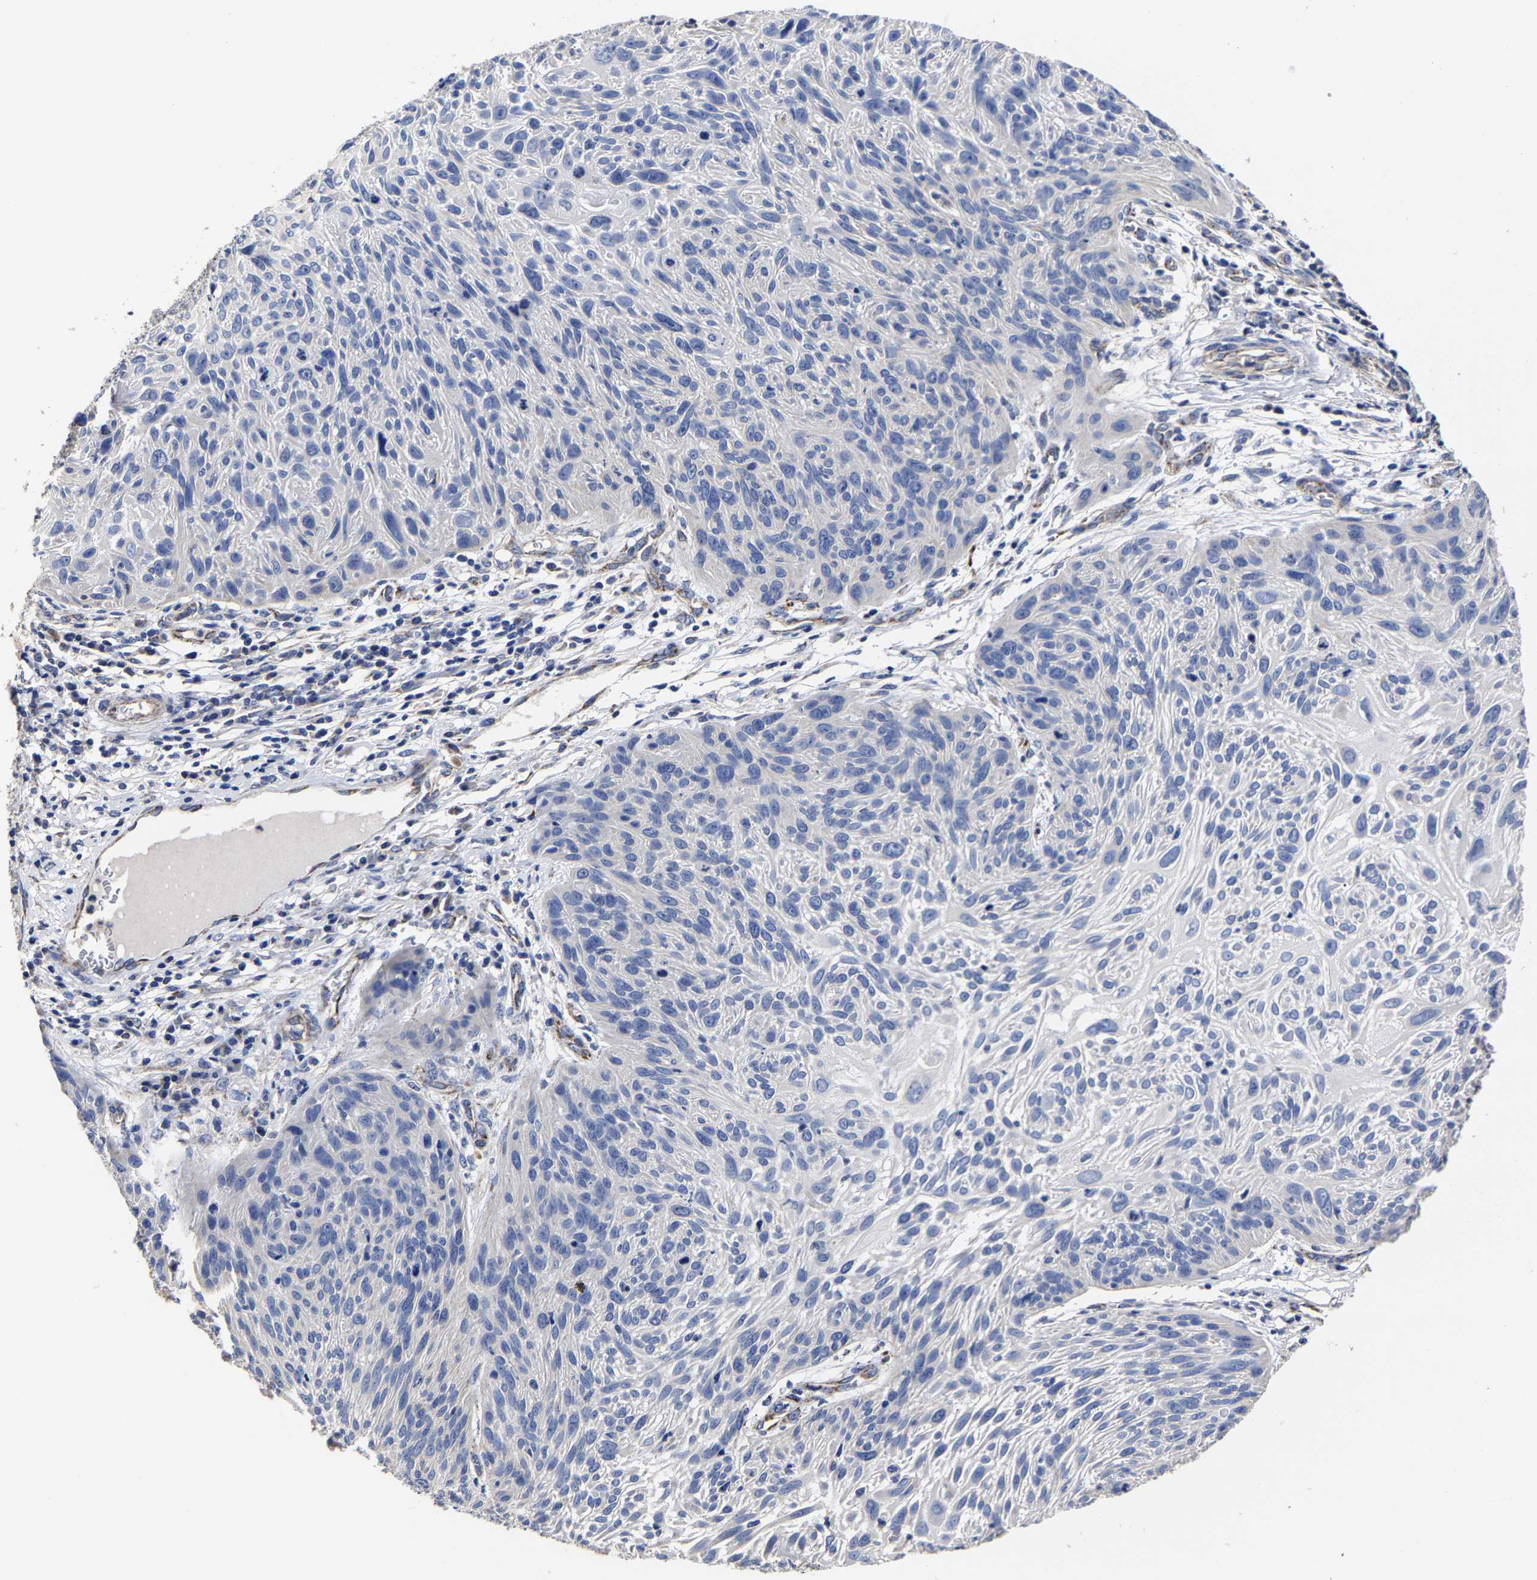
{"staining": {"intensity": "negative", "quantity": "none", "location": "none"}, "tissue": "cervical cancer", "cell_type": "Tumor cells", "image_type": "cancer", "snomed": [{"axis": "morphology", "description": "Squamous cell carcinoma, NOS"}, {"axis": "topography", "description": "Cervix"}], "caption": "Tumor cells show no significant staining in cervical cancer (squamous cell carcinoma). (DAB (3,3'-diaminobenzidine) IHC, high magnification).", "gene": "AASS", "patient": {"sex": "female", "age": 51}}